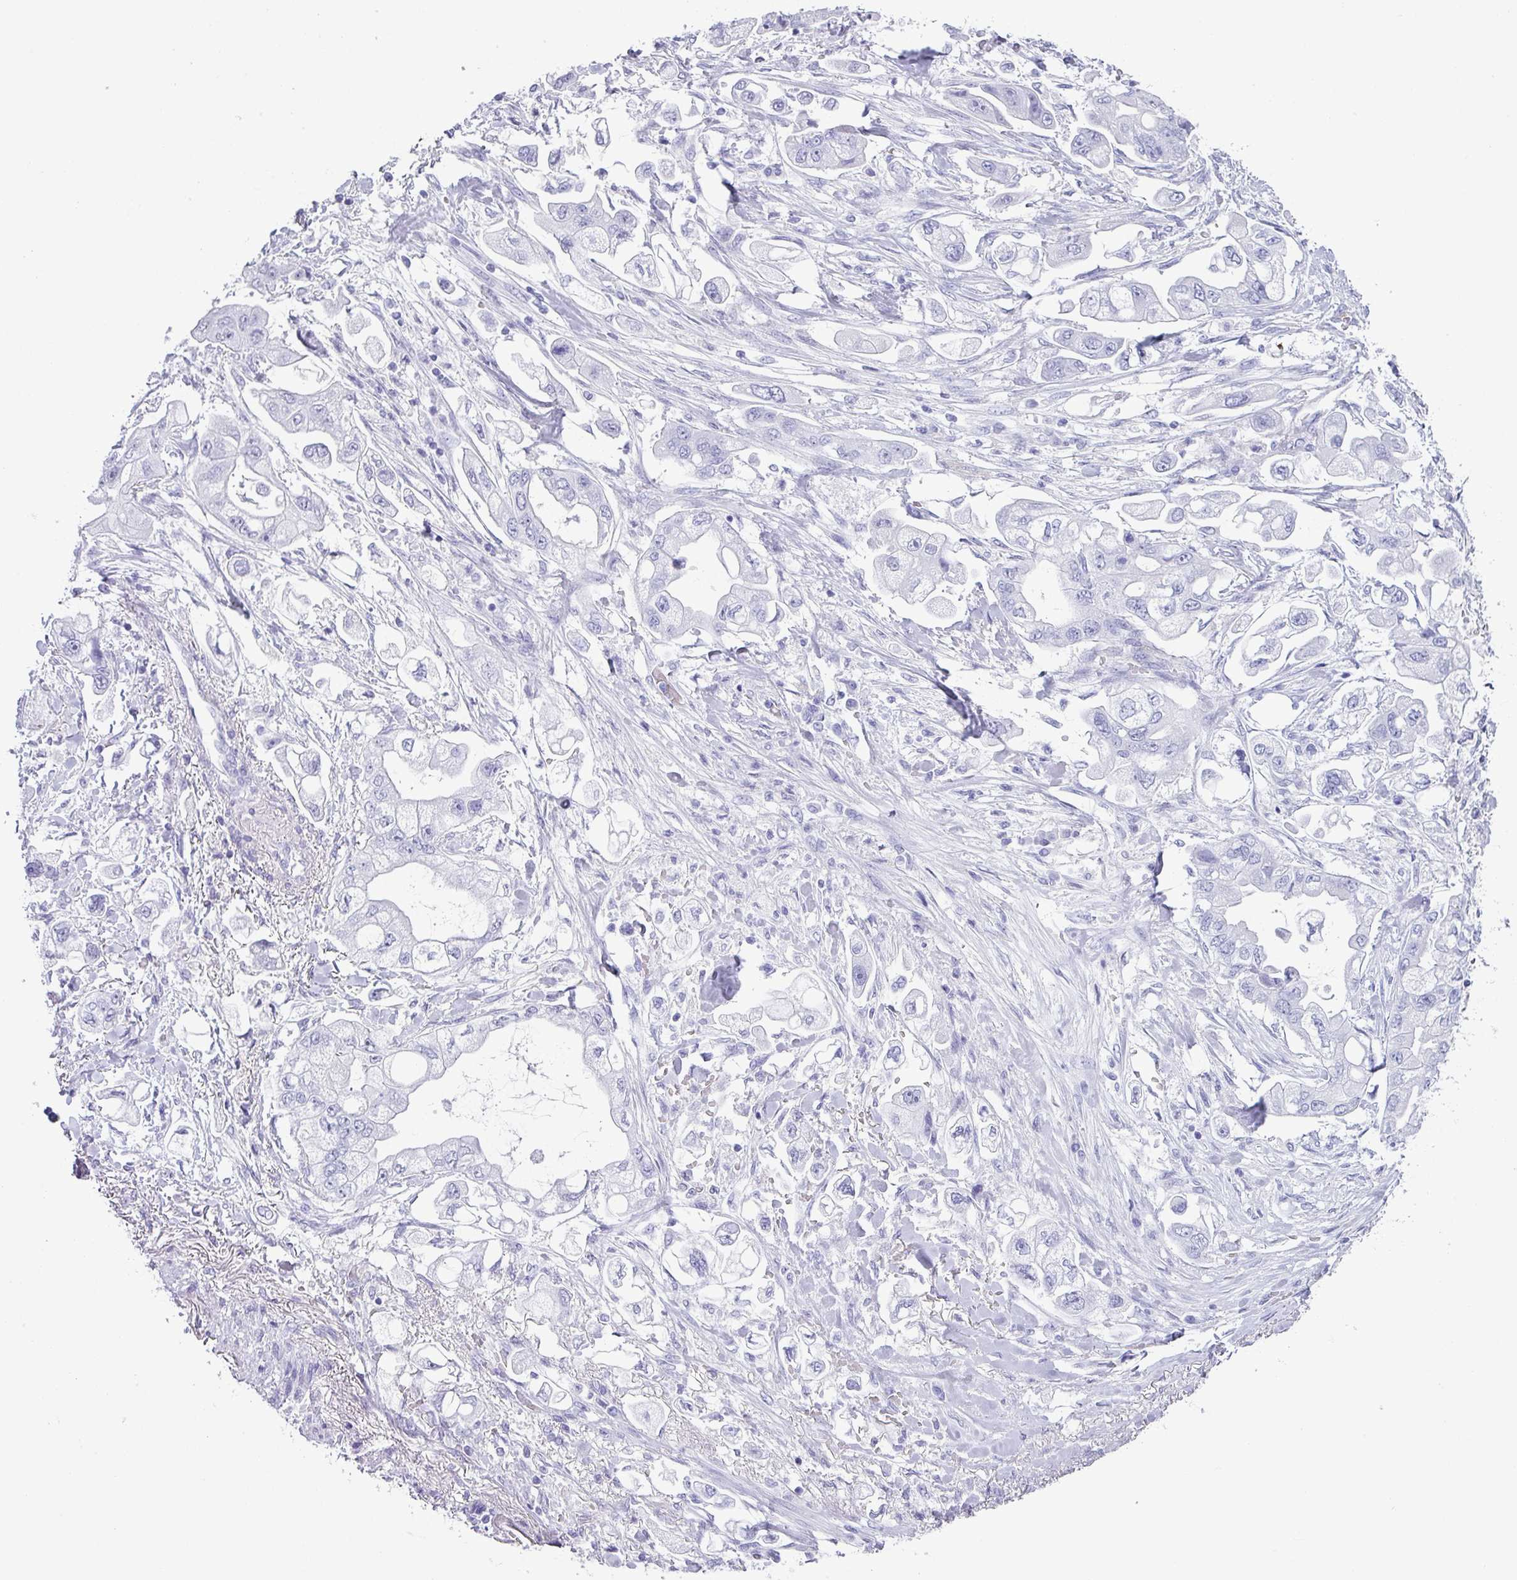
{"staining": {"intensity": "negative", "quantity": "none", "location": "none"}, "tissue": "stomach cancer", "cell_type": "Tumor cells", "image_type": "cancer", "snomed": [{"axis": "morphology", "description": "Adenocarcinoma, NOS"}, {"axis": "topography", "description": "Stomach"}], "caption": "Tumor cells are negative for brown protein staining in stomach adenocarcinoma.", "gene": "ABCC5", "patient": {"sex": "male", "age": 62}}